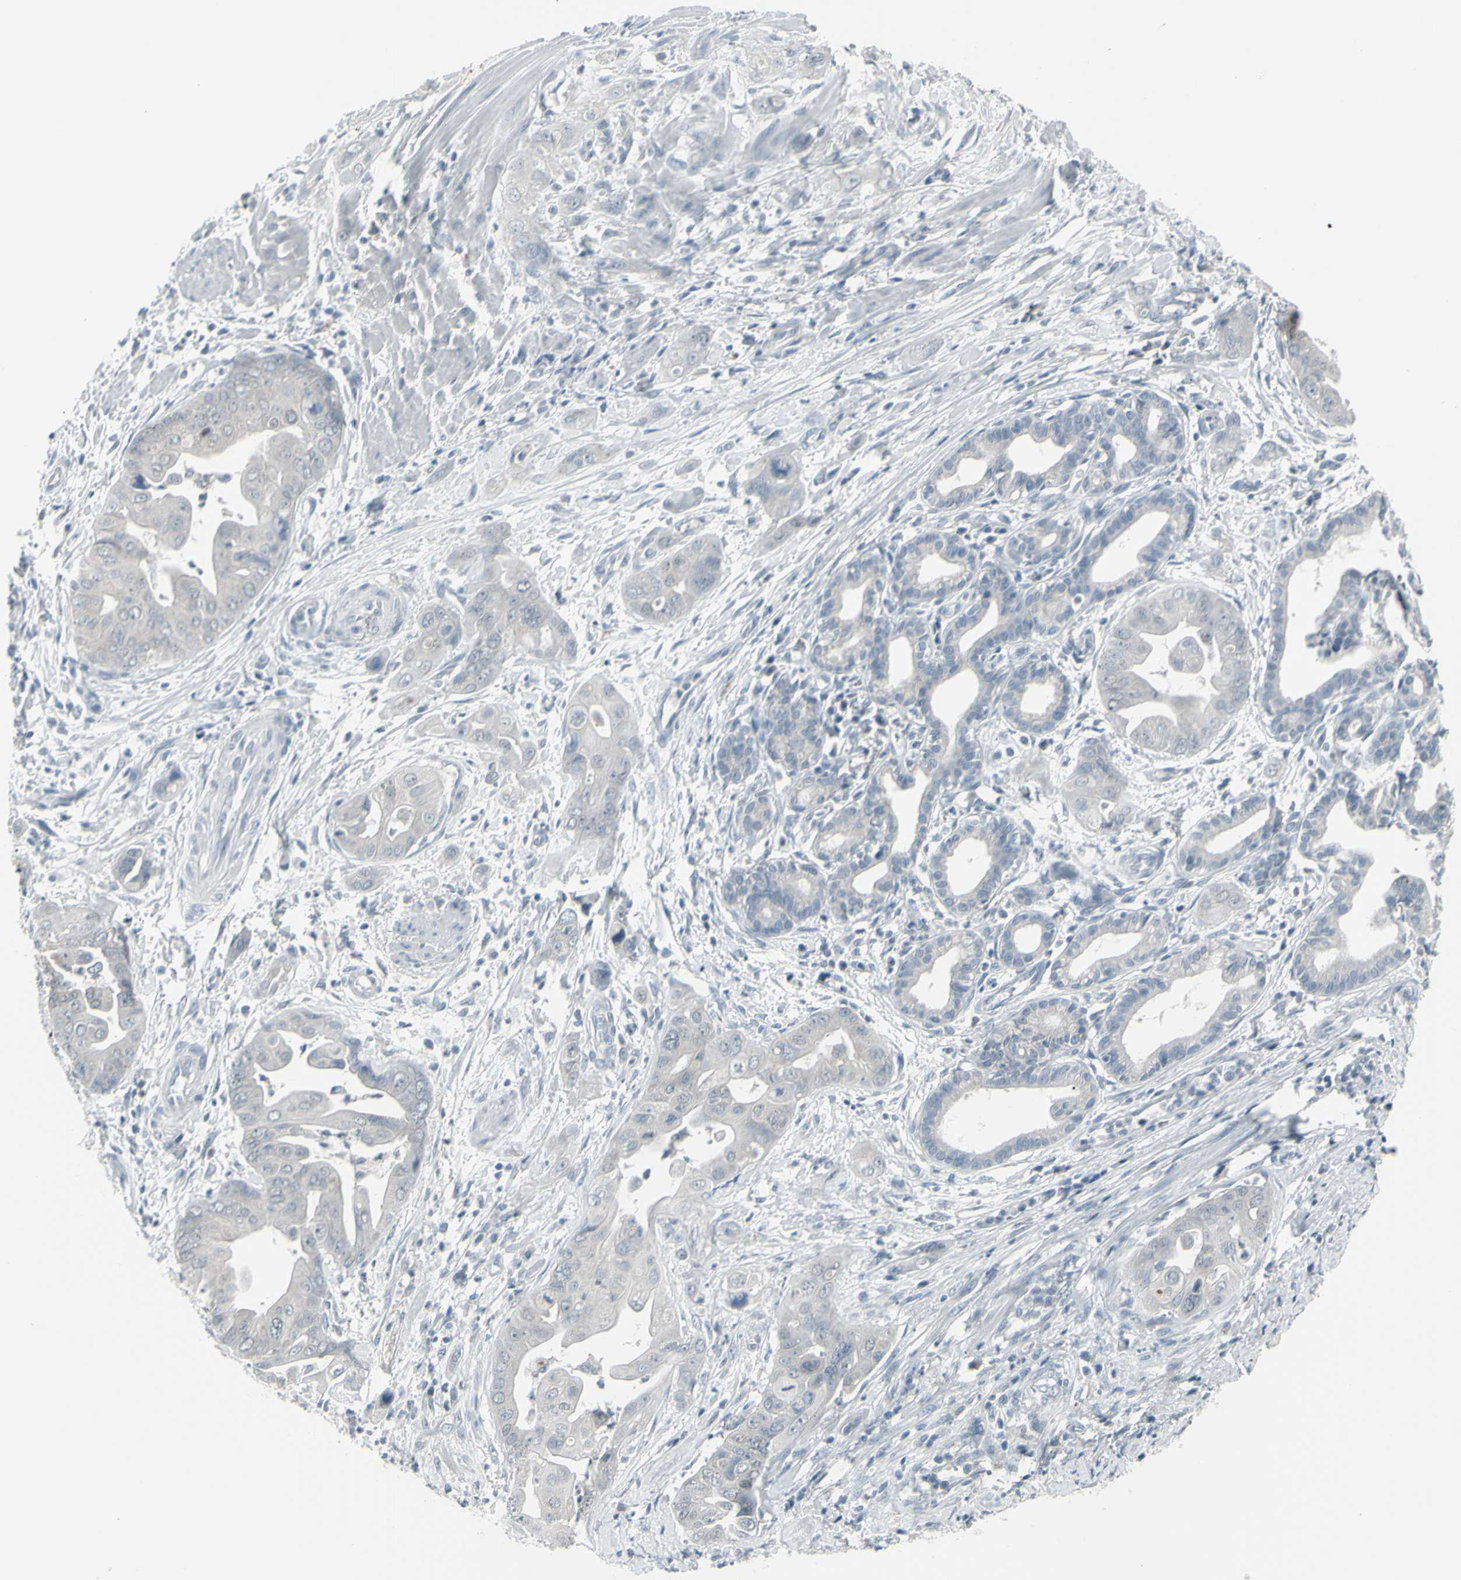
{"staining": {"intensity": "negative", "quantity": "none", "location": "none"}, "tissue": "pancreatic cancer", "cell_type": "Tumor cells", "image_type": "cancer", "snomed": [{"axis": "morphology", "description": "Adenocarcinoma, NOS"}, {"axis": "topography", "description": "Pancreas"}], "caption": "Pancreatic cancer (adenocarcinoma) was stained to show a protein in brown. There is no significant expression in tumor cells. (DAB (3,3'-diaminobenzidine) immunohistochemistry (IHC) visualized using brightfield microscopy, high magnification).", "gene": "RAB3A", "patient": {"sex": "female", "age": 75}}